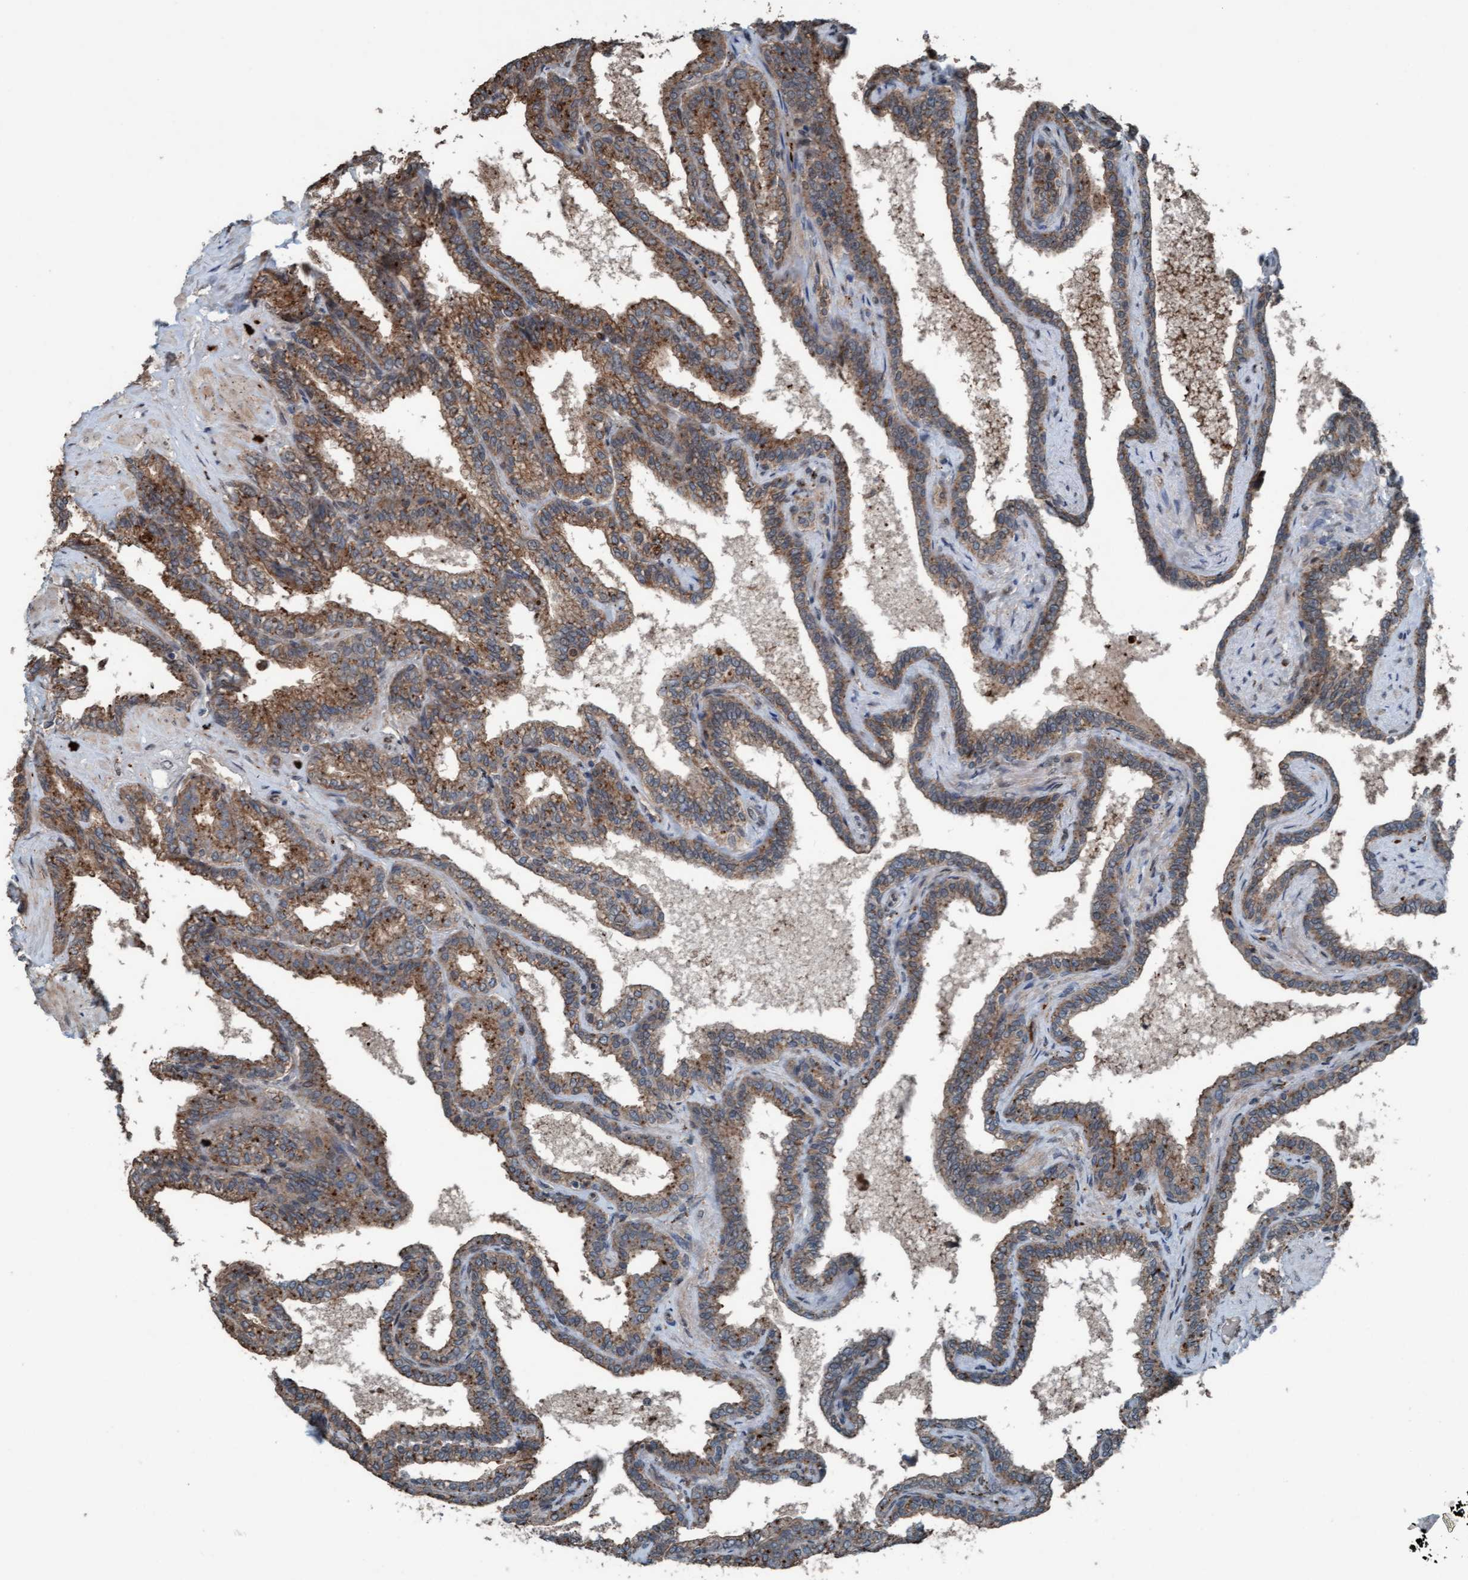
{"staining": {"intensity": "moderate", "quantity": ">75%", "location": "cytoplasmic/membranous"}, "tissue": "seminal vesicle", "cell_type": "Glandular cells", "image_type": "normal", "snomed": [{"axis": "morphology", "description": "Normal tissue, NOS"}, {"axis": "topography", "description": "Seminal veicle"}], "caption": "Seminal vesicle stained for a protein (brown) exhibits moderate cytoplasmic/membranous positive staining in about >75% of glandular cells.", "gene": "PLXNB2", "patient": {"sex": "male", "age": 46}}